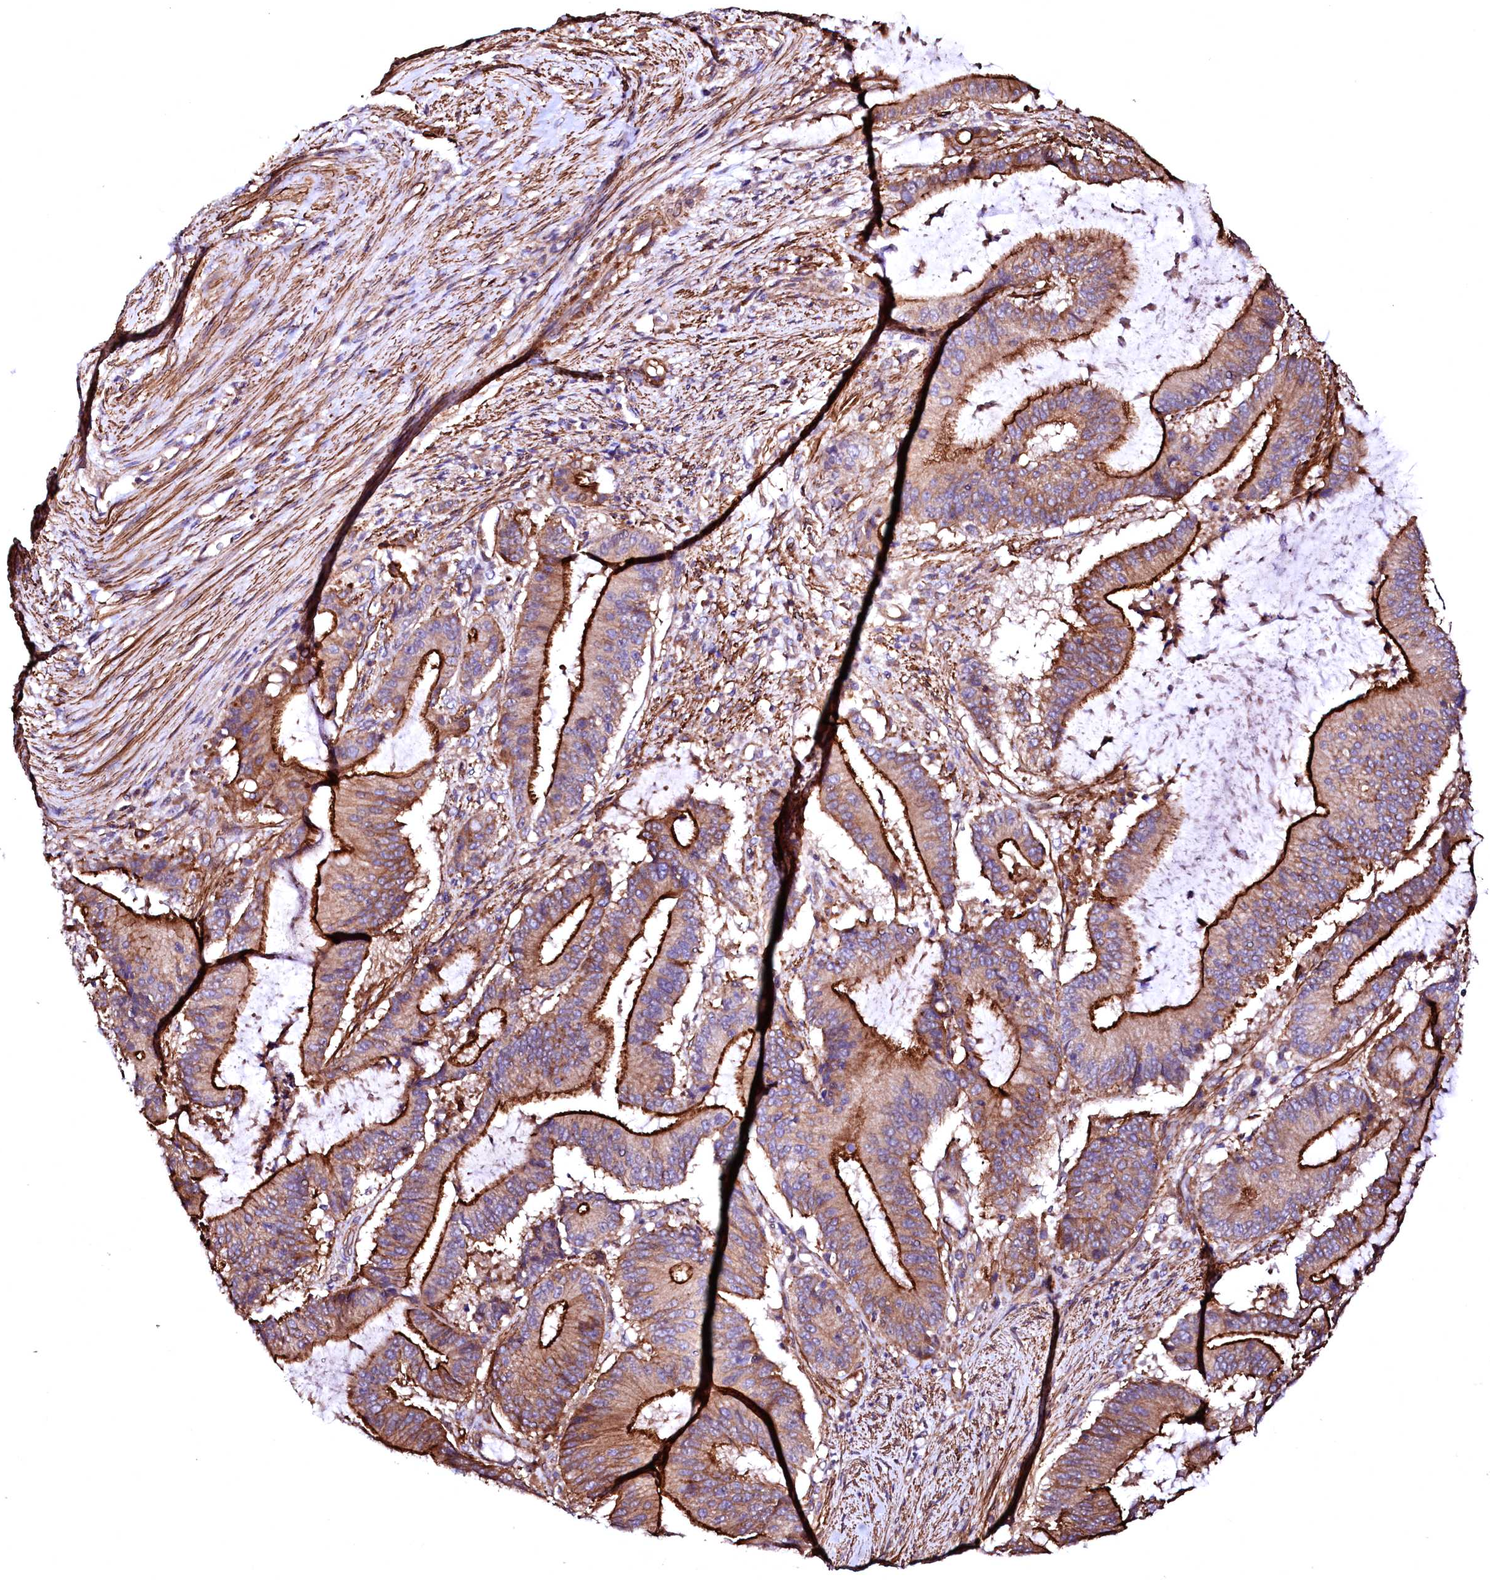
{"staining": {"intensity": "strong", "quantity": ">75%", "location": "cytoplasmic/membranous"}, "tissue": "liver cancer", "cell_type": "Tumor cells", "image_type": "cancer", "snomed": [{"axis": "morphology", "description": "Normal tissue, NOS"}, {"axis": "morphology", "description": "Cholangiocarcinoma"}, {"axis": "topography", "description": "Liver"}, {"axis": "topography", "description": "Peripheral nerve tissue"}], "caption": "Strong cytoplasmic/membranous positivity is identified in about >75% of tumor cells in liver cancer (cholangiocarcinoma). The staining was performed using DAB (3,3'-diaminobenzidine), with brown indicating positive protein expression. Nuclei are stained blue with hematoxylin.", "gene": "GPR176", "patient": {"sex": "female", "age": 73}}